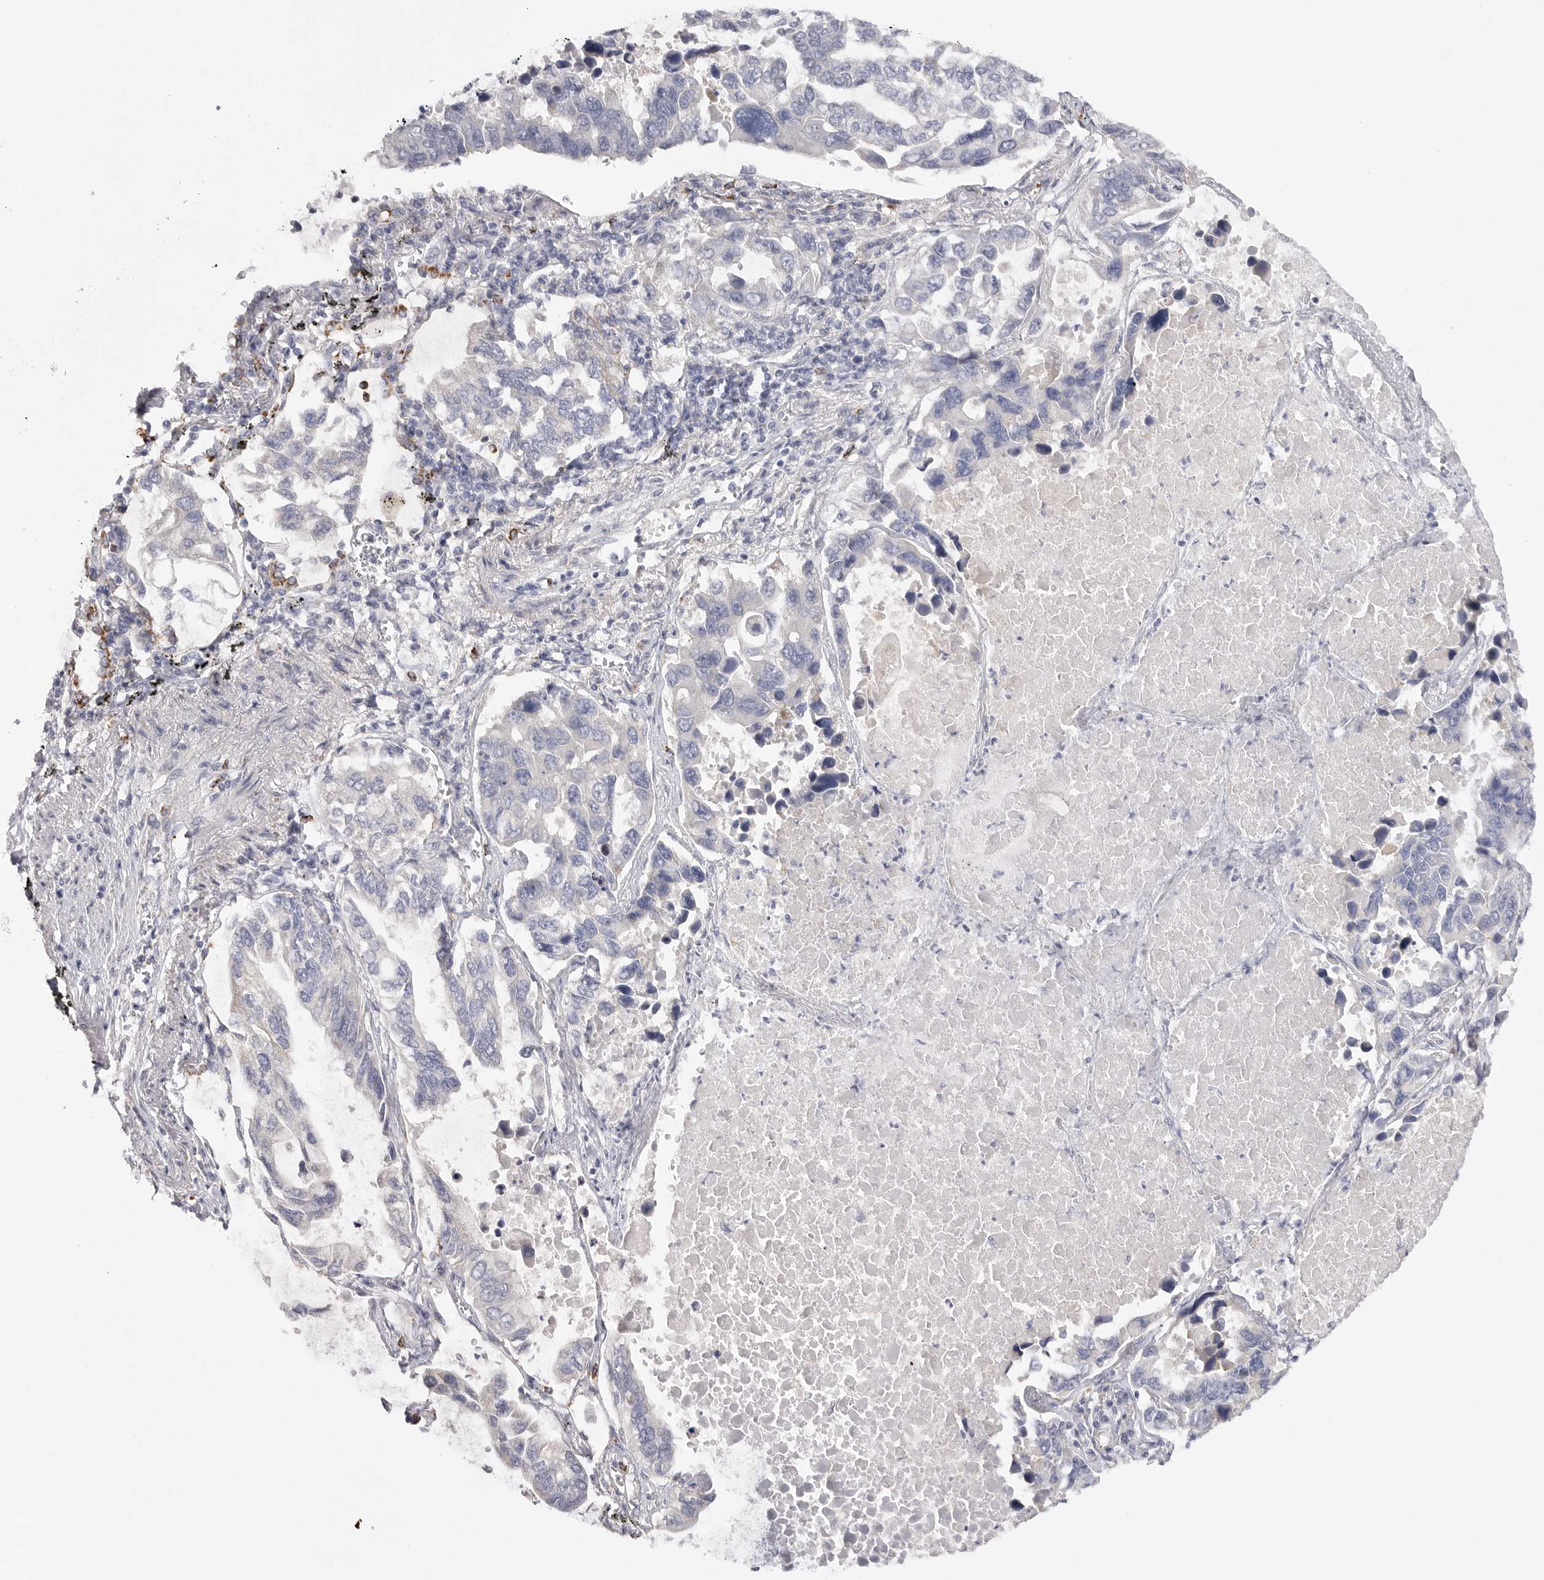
{"staining": {"intensity": "negative", "quantity": "none", "location": "none"}, "tissue": "lung cancer", "cell_type": "Tumor cells", "image_type": "cancer", "snomed": [{"axis": "morphology", "description": "Adenocarcinoma, NOS"}, {"axis": "topography", "description": "Lung"}], "caption": "This is an immunohistochemistry (IHC) image of human adenocarcinoma (lung). There is no staining in tumor cells.", "gene": "ELP3", "patient": {"sex": "male", "age": 64}}